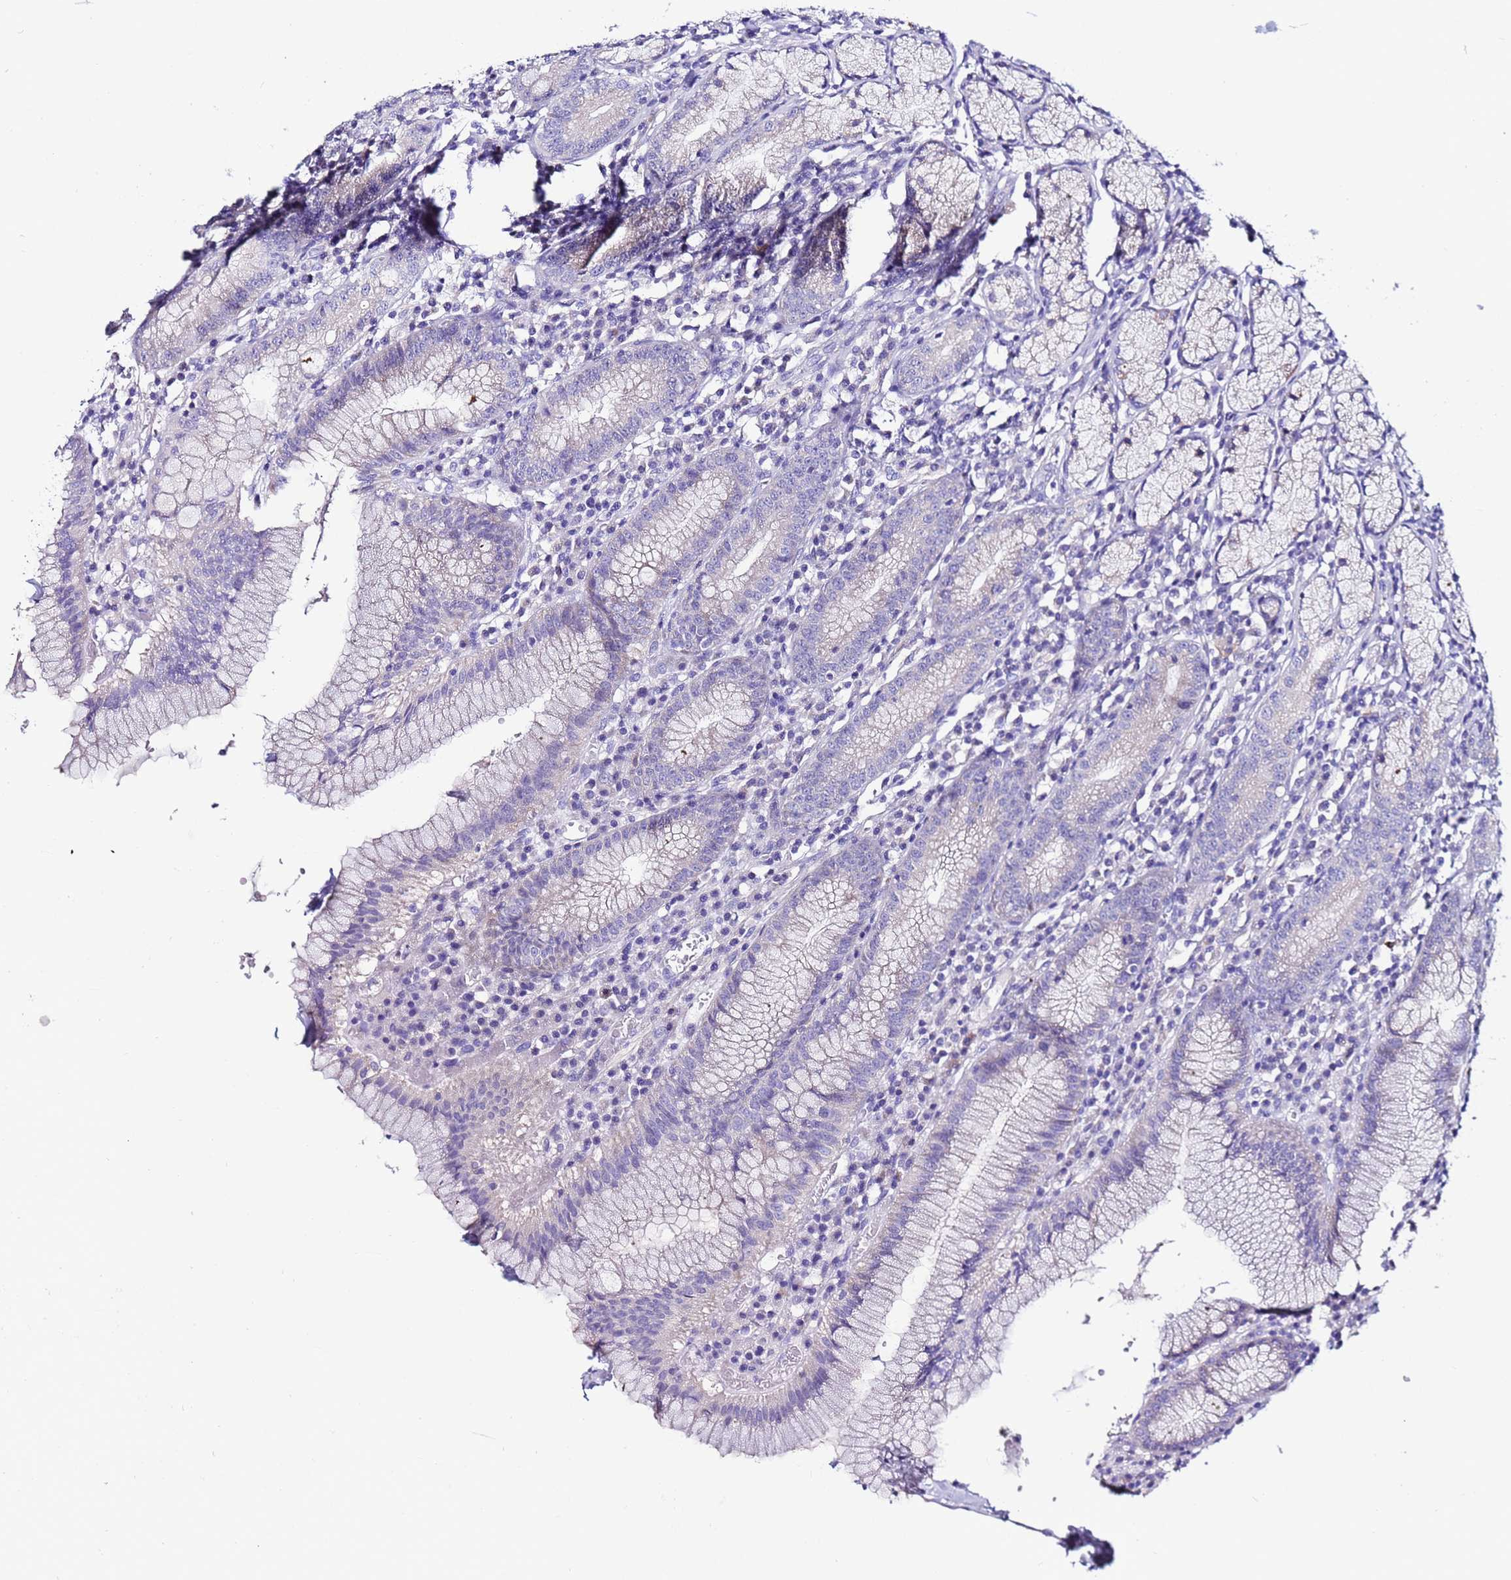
{"staining": {"intensity": "moderate", "quantity": "25%-75%", "location": "cytoplasmic/membranous"}, "tissue": "stomach", "cell_type": "Glandular cells", "image_type": "normal", "snomed": [{"axis": "morphology", "description": "Normal tissue, NOS"}, {"axis": "topography", "description": "Stomach"}], "caption": "High-power microscopy captured an immunohistochemistry (IHC) photomicrograph of normal stomach, revealing moderate cytoplasmic/membranous staining in approximately 25%-75% of glandular cells. (DAB = brown stain, brightfield microscopy at high magnification).", "gene": "MYBPC3", "patient": {"sex": "male", "age": 55}}